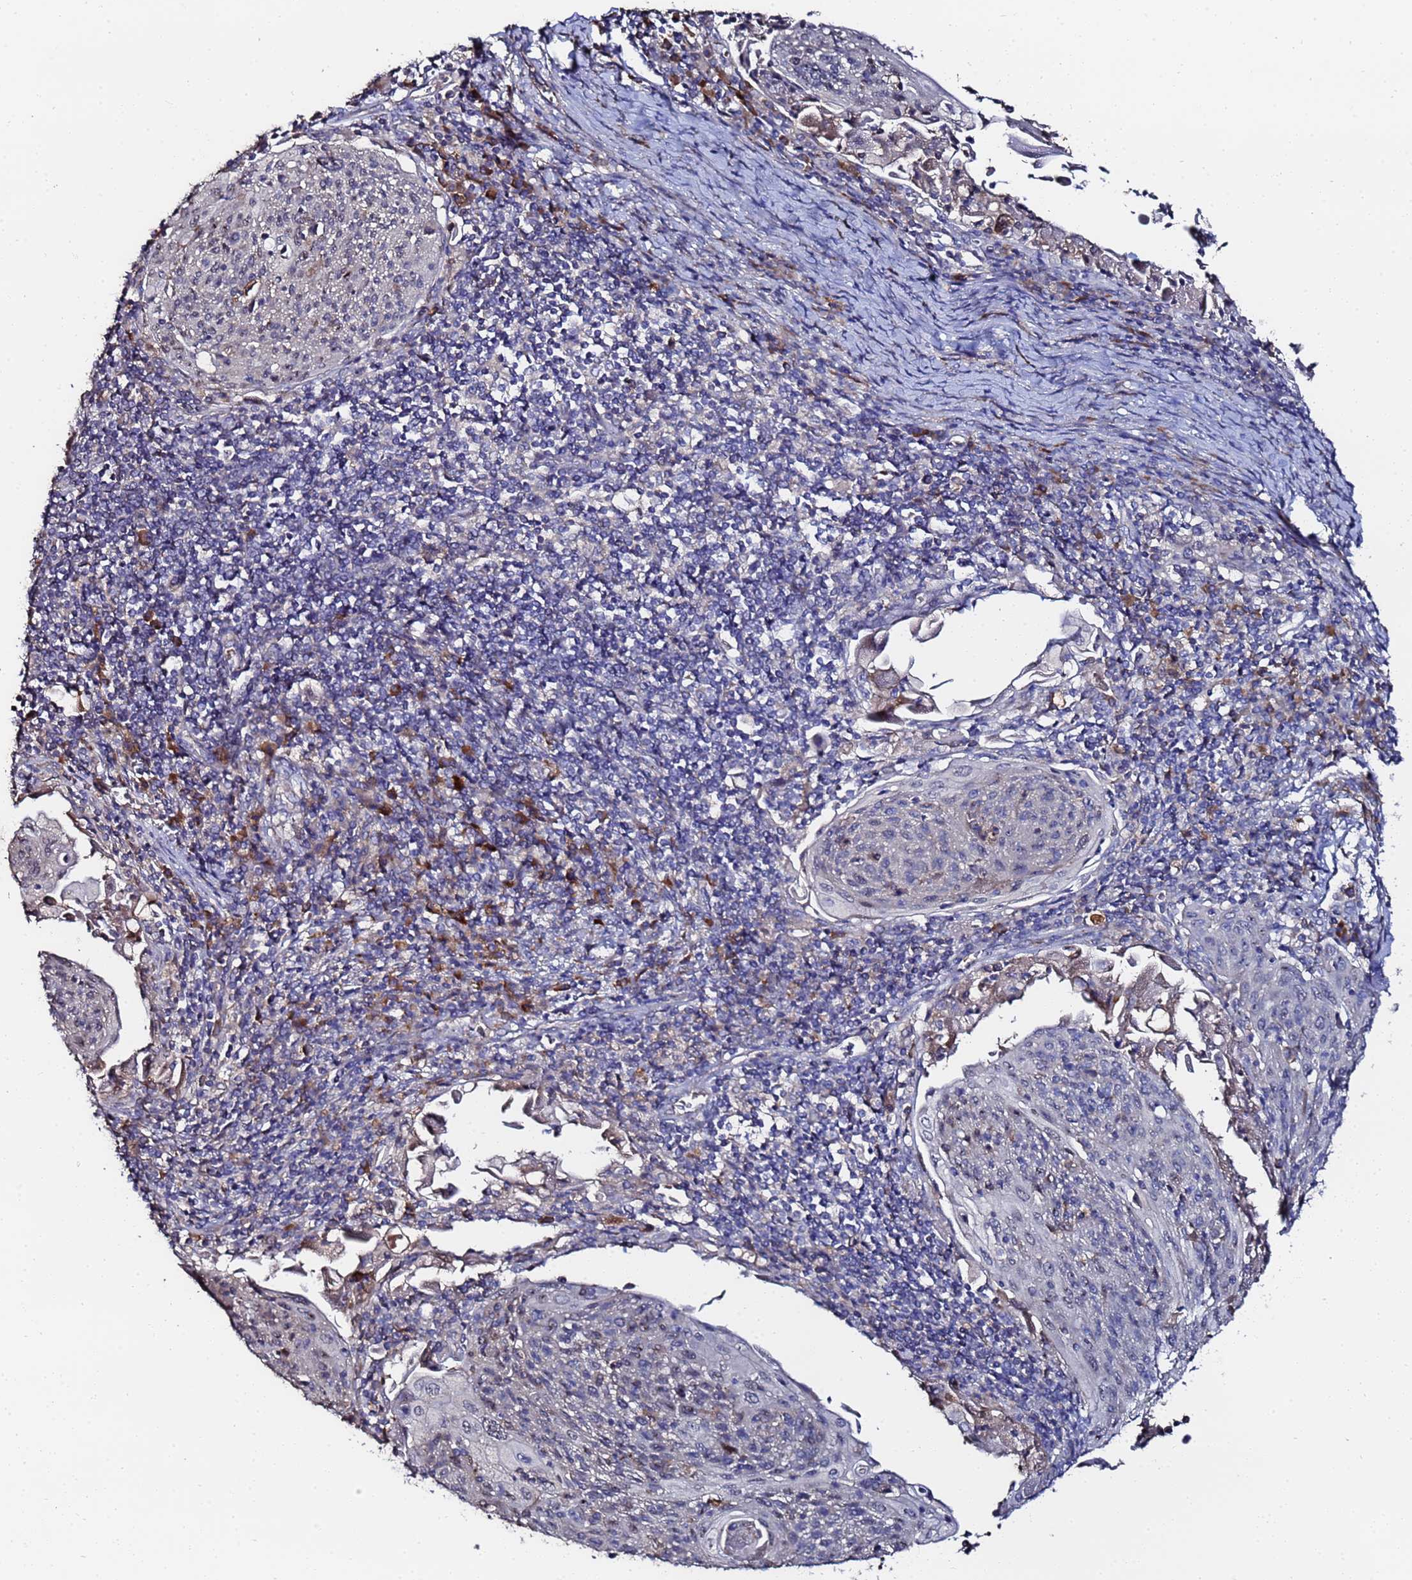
{"staining": {"intensity": "negative", "quantity": "none", "location": "none"}, "tissue": "cervical cancer", "cell_type": "Tumor cells", "image_type": "cancer", "snomed": [{"axis": "morphology", "description": "Squamous cell carcinoma, NOS"}, {"axis": "topography", "description": "Cervix"}], "caption": "The histopathology image displays no staining of tumor cells in cervical squamous cell carcinoma.", "gene": "TCP10L", "patient": {"sex": "female", "age": 67}}